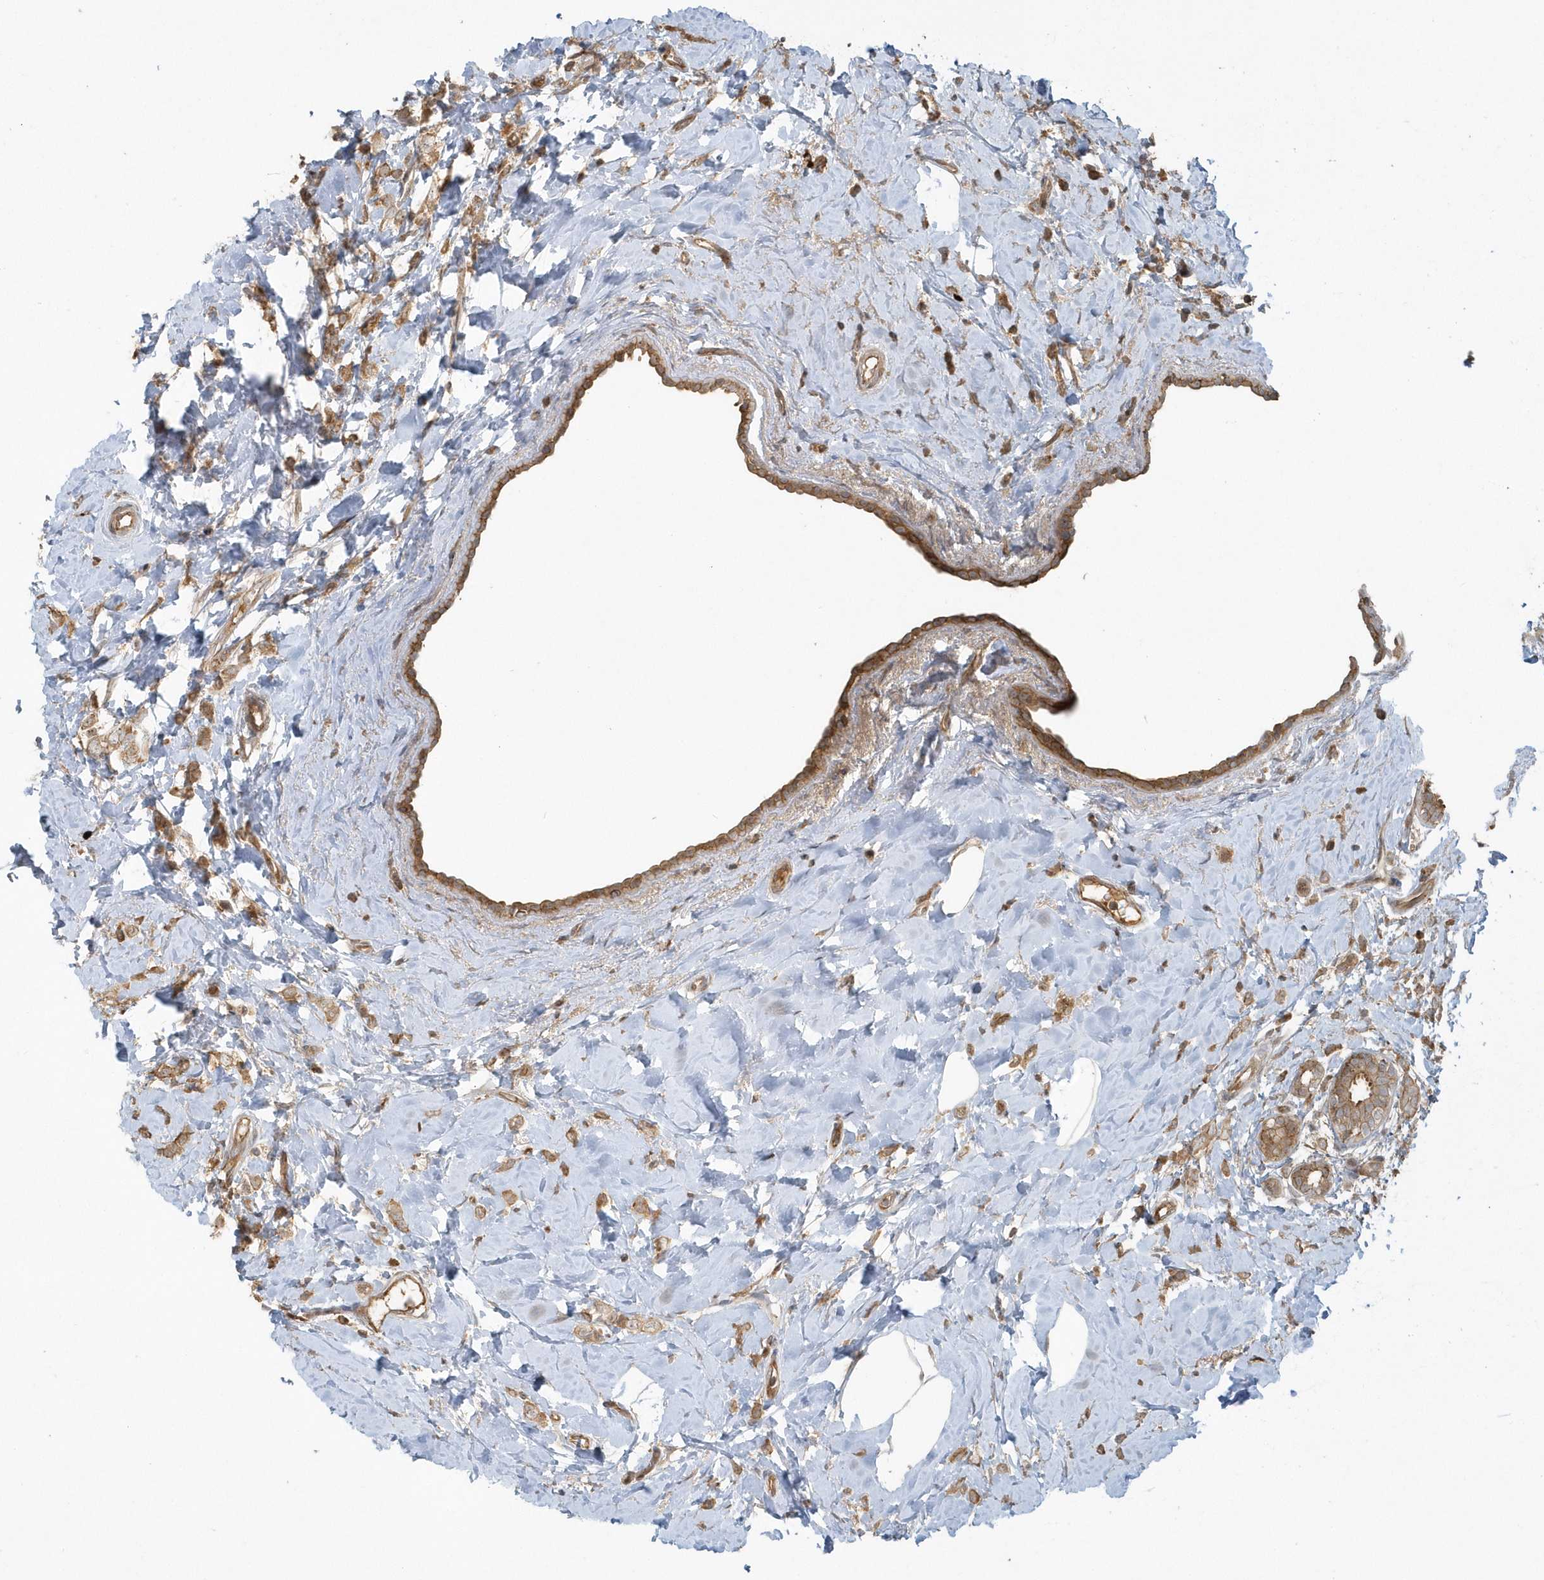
{"staining": {"intensity": "moderate", "quantity": ">75%", "location": "cytoplasmic/membranous"}, "tissue": "breast cancer", "cell_type": "Tumor cells", "image_type": "cancer", "snomed": [{"axis": "morphology", "description": "Lobular carcinoma"}, {"axis": "topography", "description": "Breast"}], "caption": "Breast cancer (lobular carcinoma) stained with IHC shows moderate cytoplasmic/membranous positivity in approximately >75% of tumor cells.", "gene": "STIM2", "patient": {"sex": "female", "age": 47}}